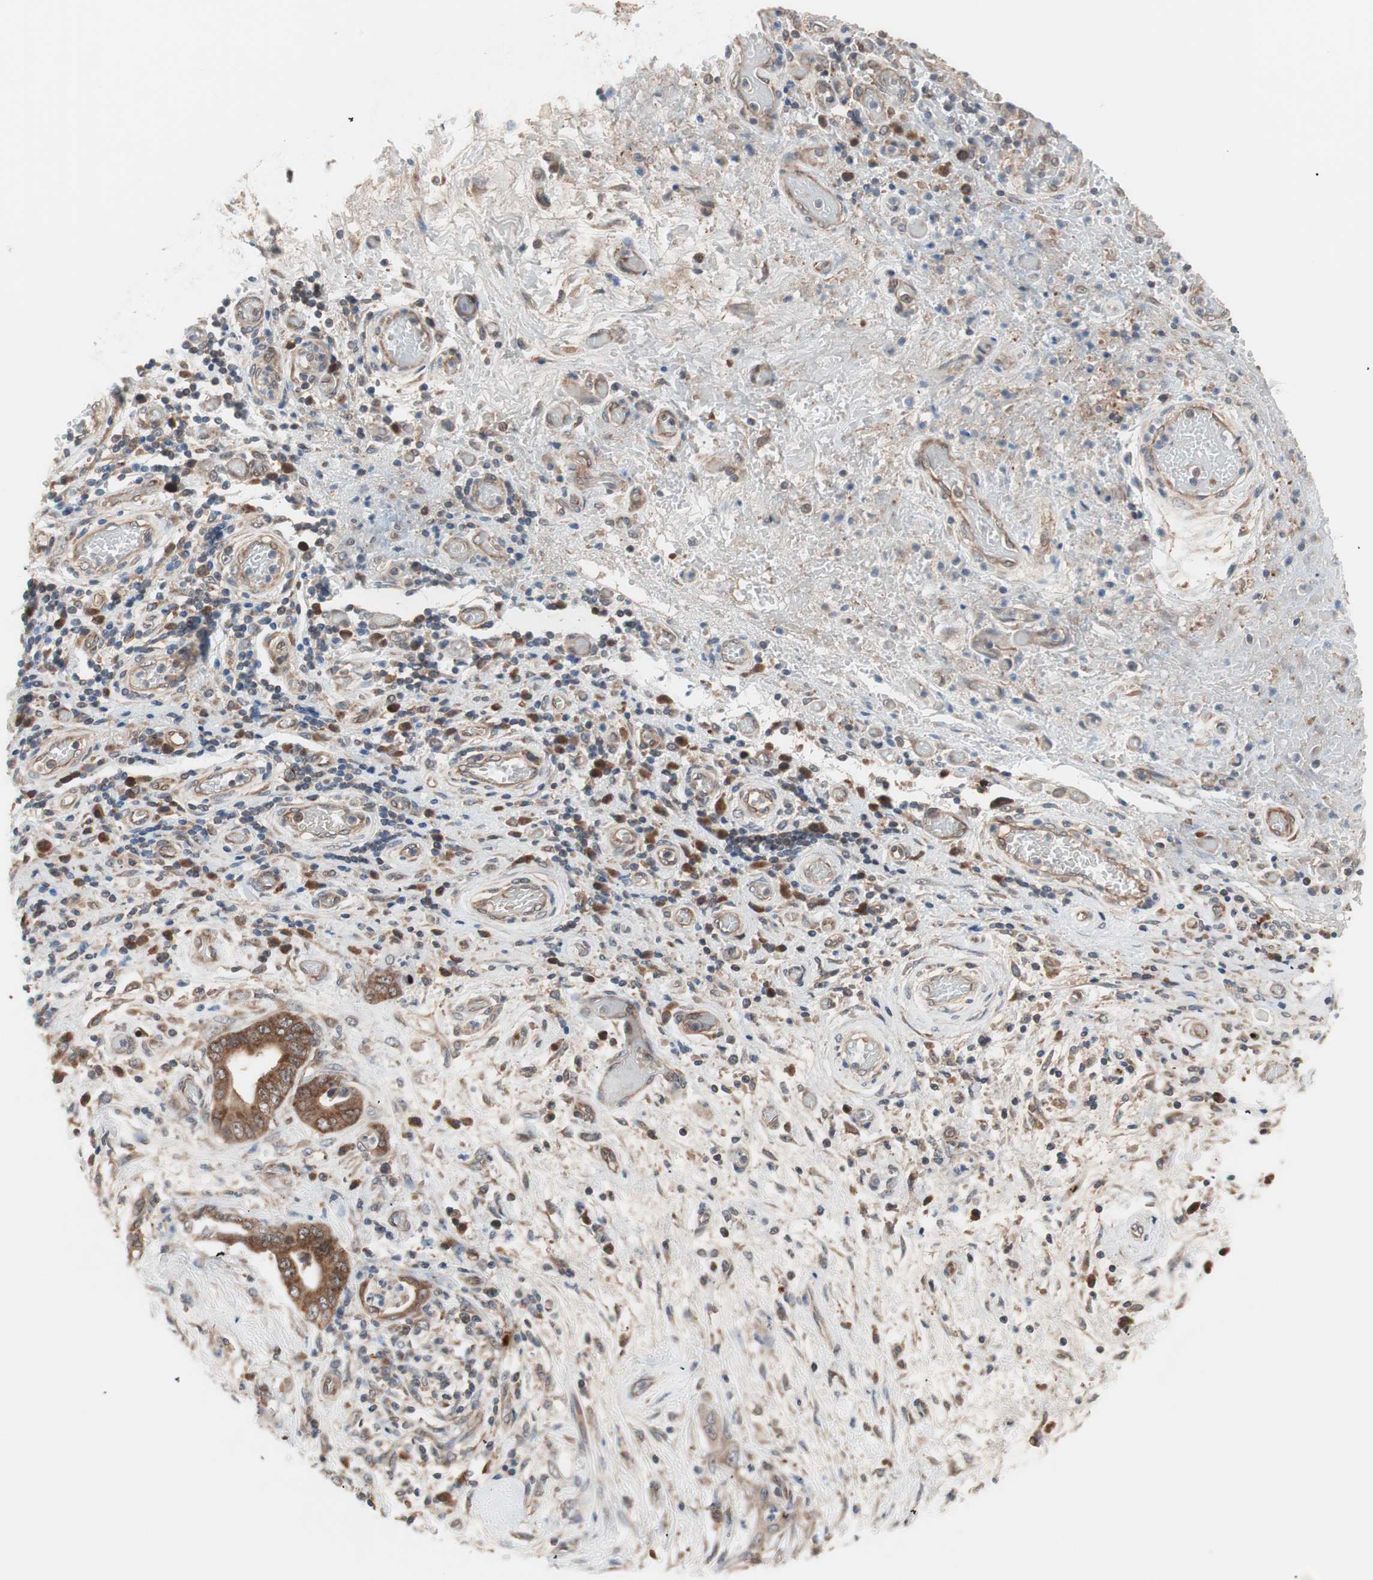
{"staining": {"intensity": "strong", "quantity": ">75%", "location": "cytoplasmic/membranous"}, "tissue": "stomach cancer", "cell_type": "Tumor cells", "image_type": "cancer", "snomed": [{"axis": "morphology", "description": "Adenocarcinoma, NOS"}, {"axis": "topography", "description": "Stomach"}], "caption": "IHC photomicrograph of neoplastic tissue: stomach adenocarcinoma stained using IHC reveals high levels of strong protein expression localized specifically in the cytoplasmic/membranous of tumor cells, appearing as a cytoplasmic/membranous brown color.", "gene": "HMBS", "patient": {"sex": "female", "age": 73}}